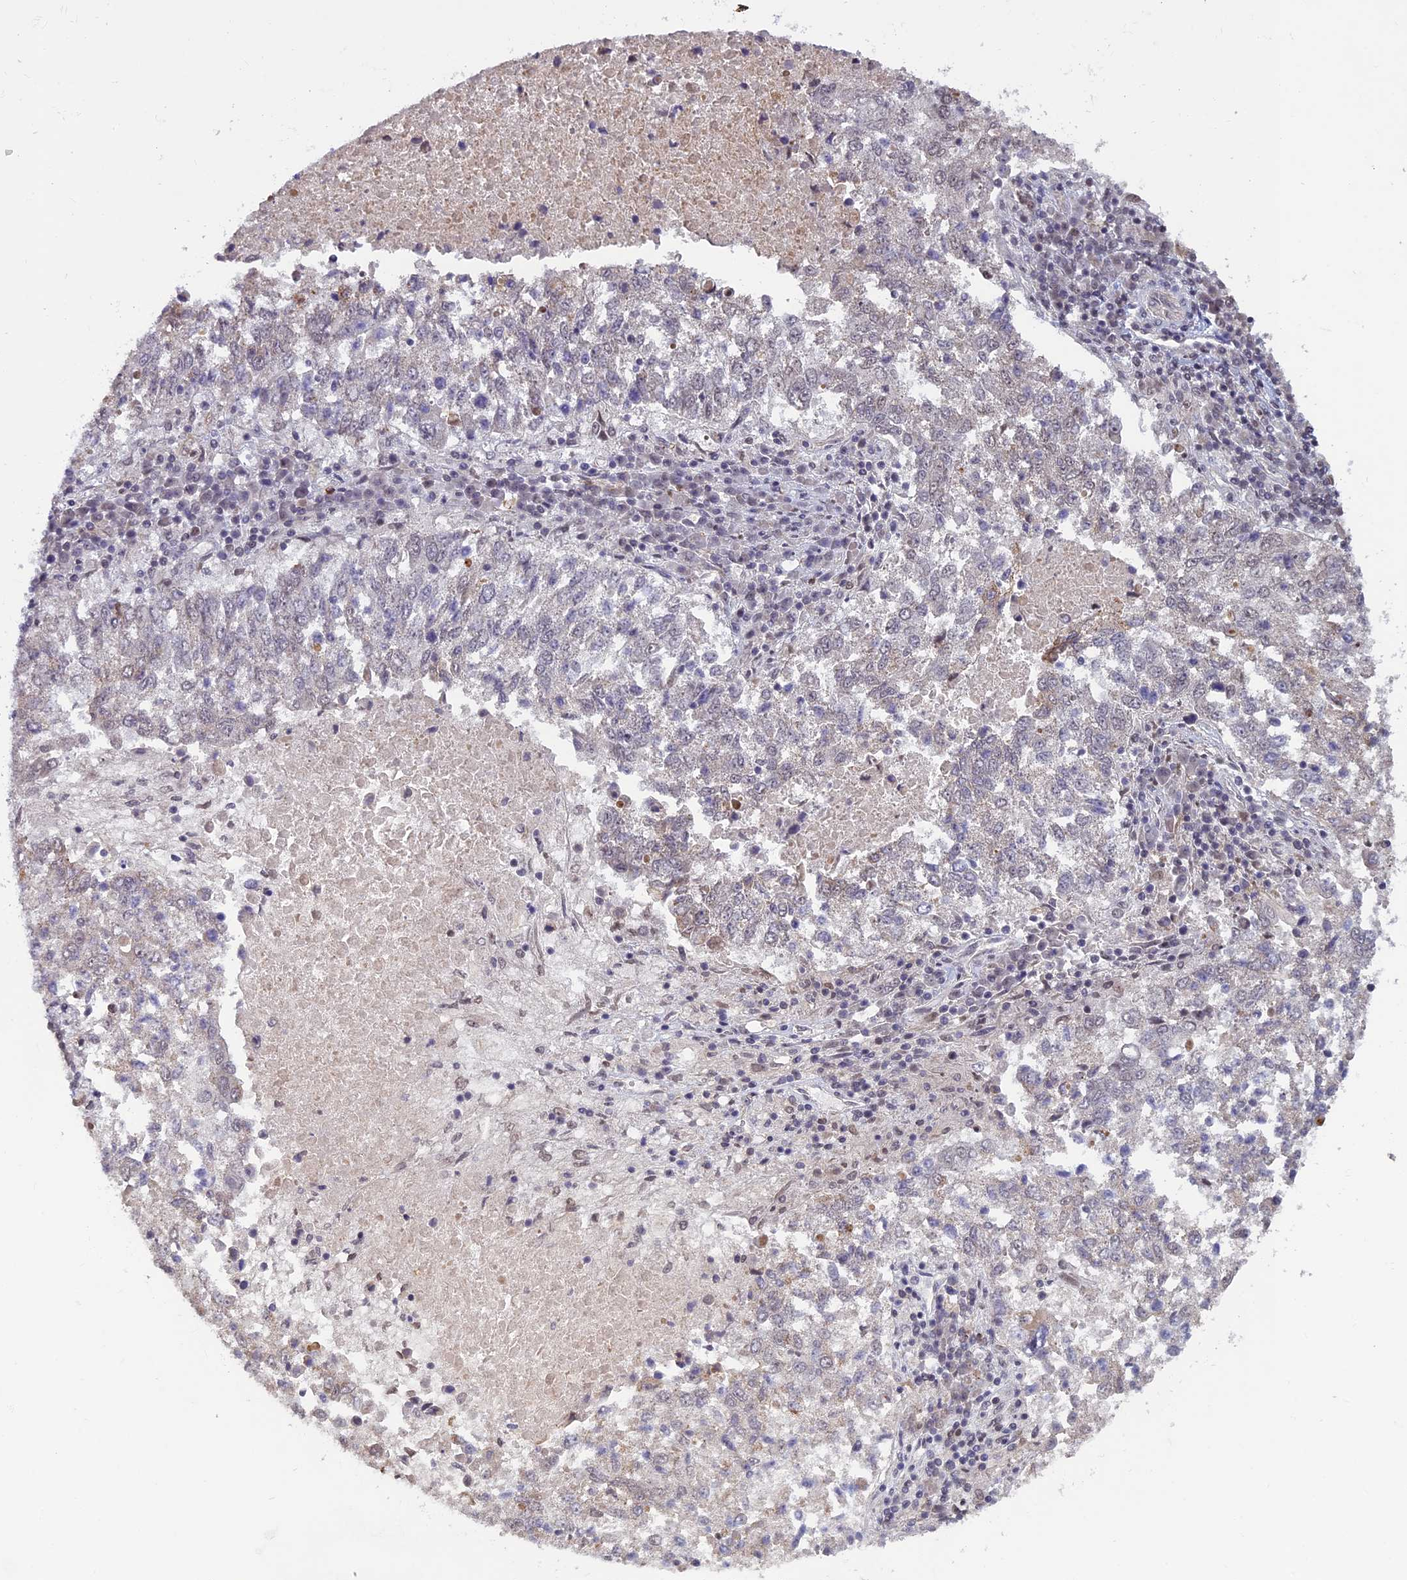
{"staining": {"intensity": "negative", "quantity": "none", "location": "none"}, "tissue": "lung cancer", "cell_type": "Tumor cells", "image_type": "cancer", "snomed": [{"axis": "morphology", "description": "Squamous cell carcinoma, NOS"}, {"axis": "topography", "description": "Lung"}], "caption": "Lung cancer (squamous cell carcinoma) was stained to show a protein in brown. There is no significant expression in tumor cells. (DAB IHC visualized using brightfield microscopy, high magnification).", "gene": "SPIRE1", "patient": {"sex": "male", "age": 73}}